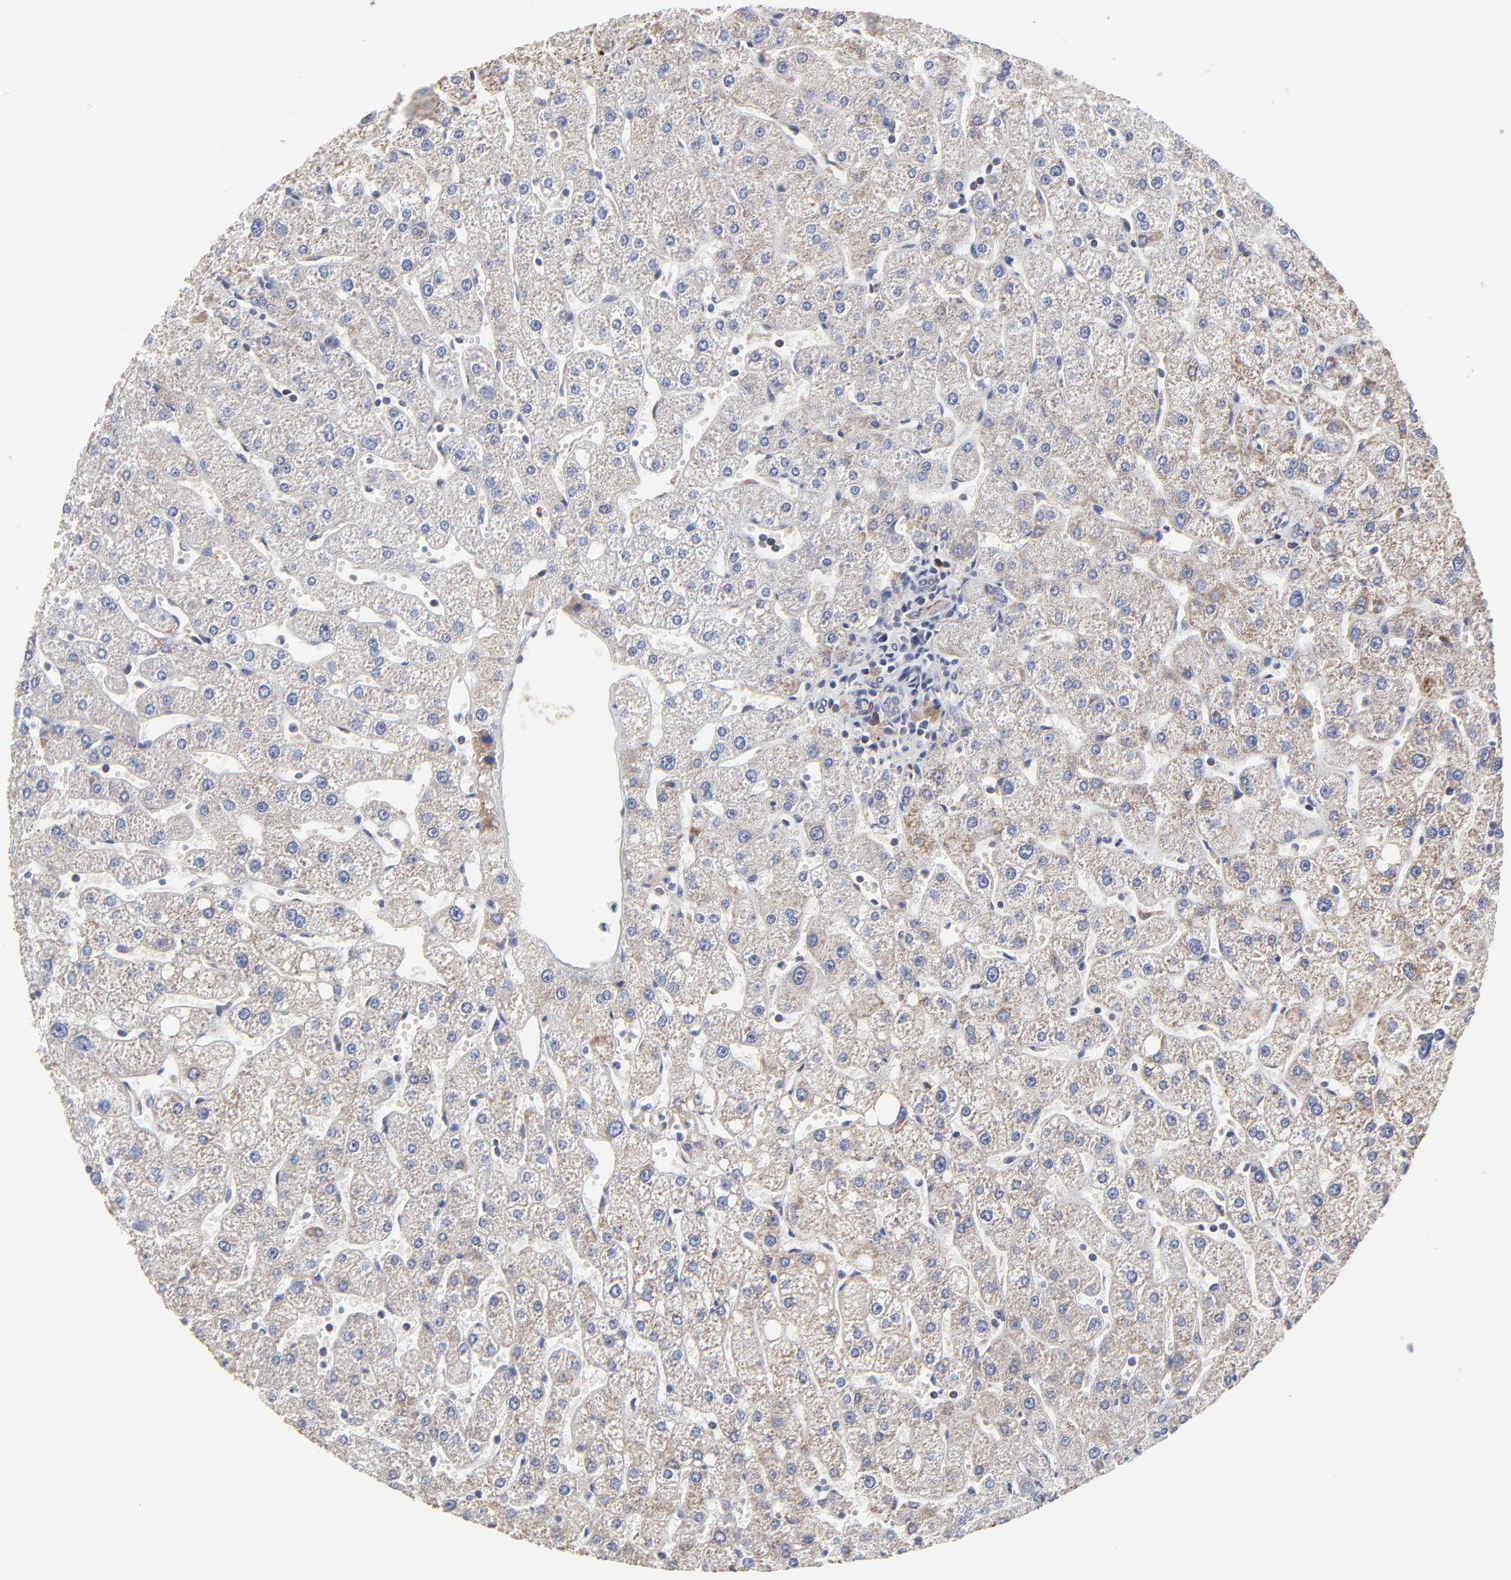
{"staining": {"intensity": "negative", "quantity": "none", "location": "none"}, "tissue": "liver", "cell_type": "Cholangiocytes", "image_type": "normal", "snomed": [{"axis": "morphology", "description": "Normal tissue, NOS"}, {"axis": "topography", "description": "Liver"}], "caption": "Cholangiocytes show no significant protein expression in unremarkable liver.", "gene": "ZNF550", "patient": {"sex": "male", "age": 67}}